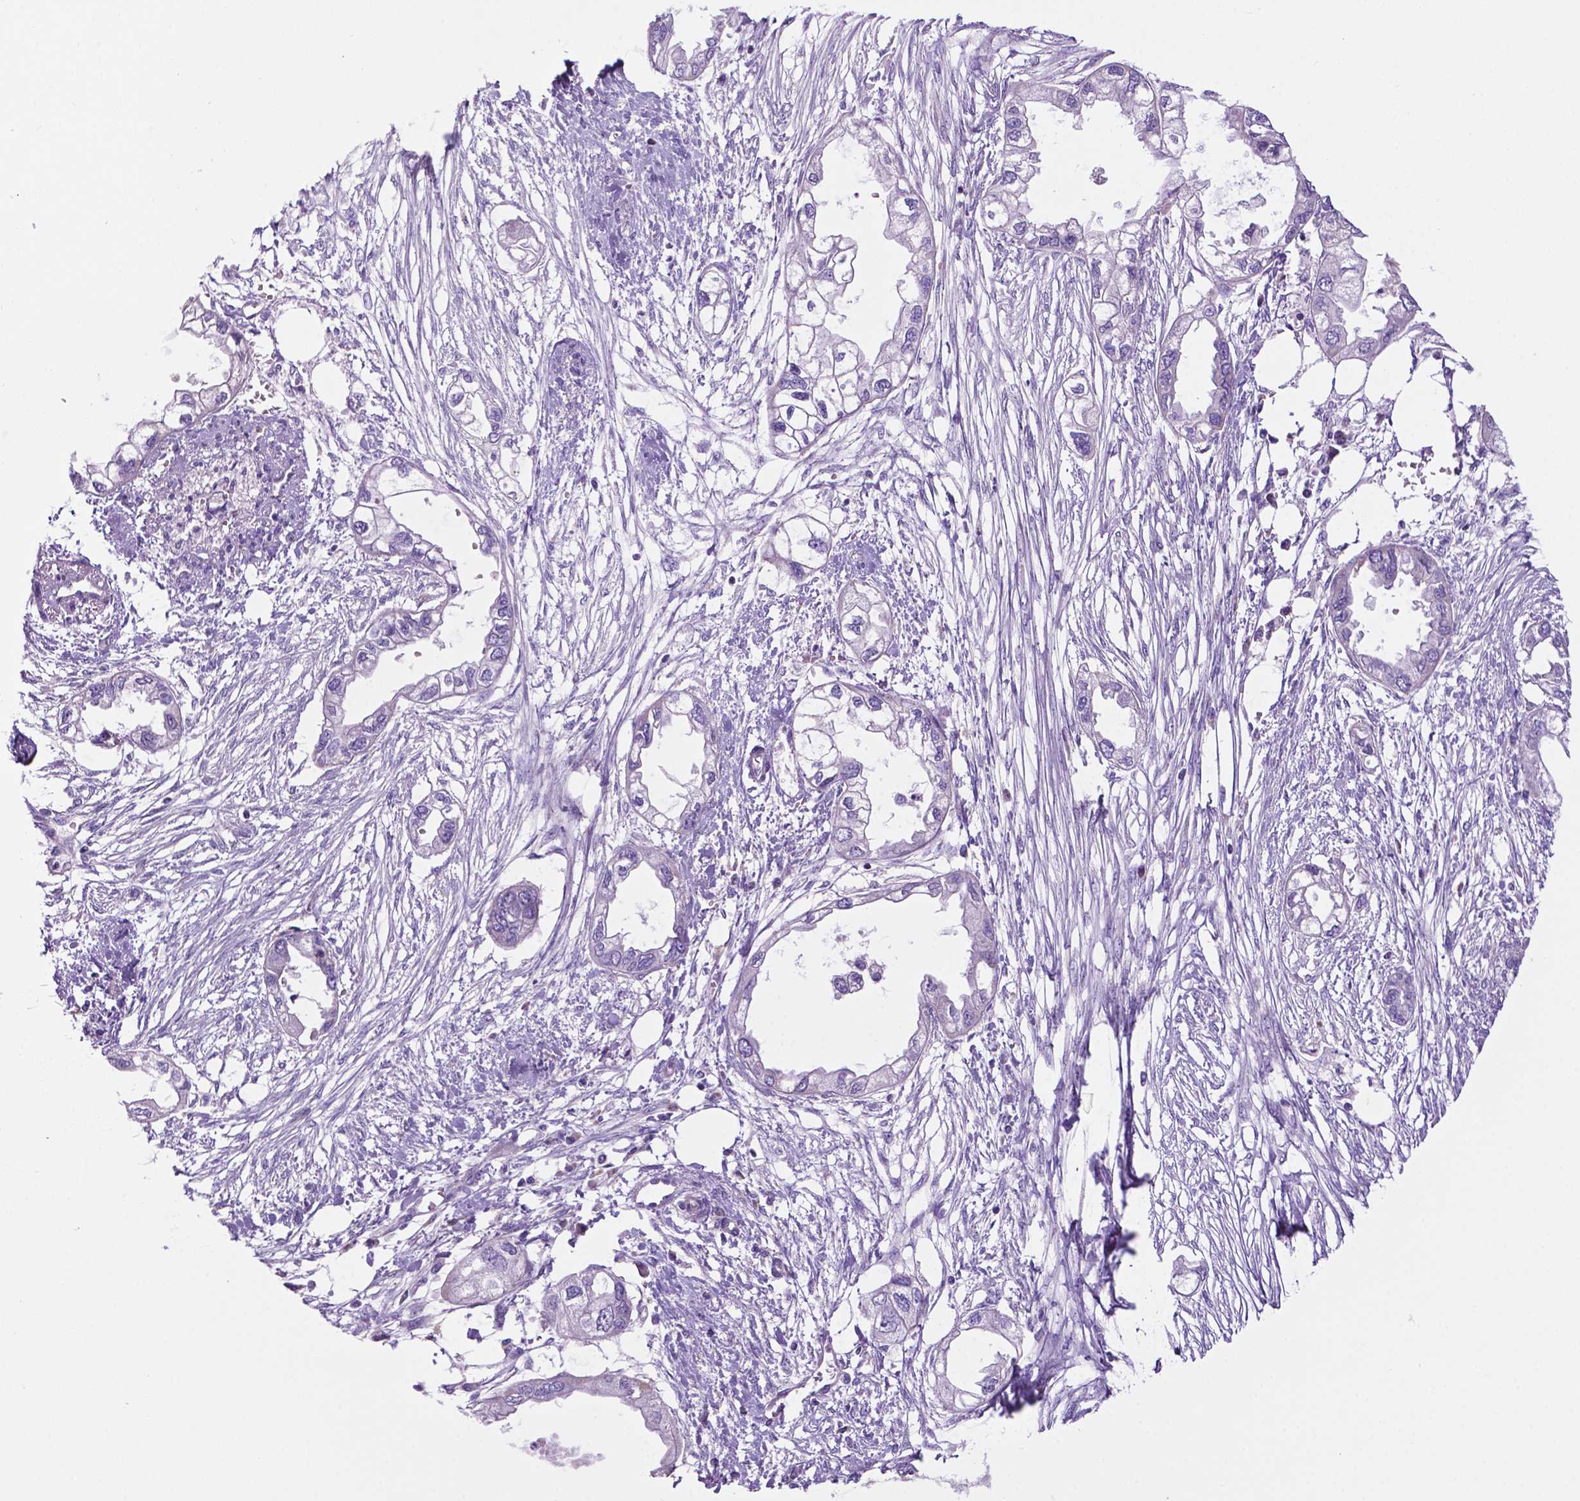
{"staining": {"intensity": "negative", "quantity": "none", "location": "none"}, "tissue": "endometrial cancer", "cell_type": "Tumor cells", "image_type": "cancer", "snomed": [{"axis": "morphology", "description": "Adenocarcinoma, NOS"}, {"axis": "morphology", "description": "Adenocarcinoma, metastatic, NOS"}, {"axis": "topography", "description": "Adipose tissue"}, {"axis": "topography", "description": "Endometrium"}], "caption": "Immunohistochemical staining of adenocarcinoma (endometrial) shows no significant expression in tumor cells.", "gene": "PHYHIP", "patient": {"sex": "female", "age": 67}}